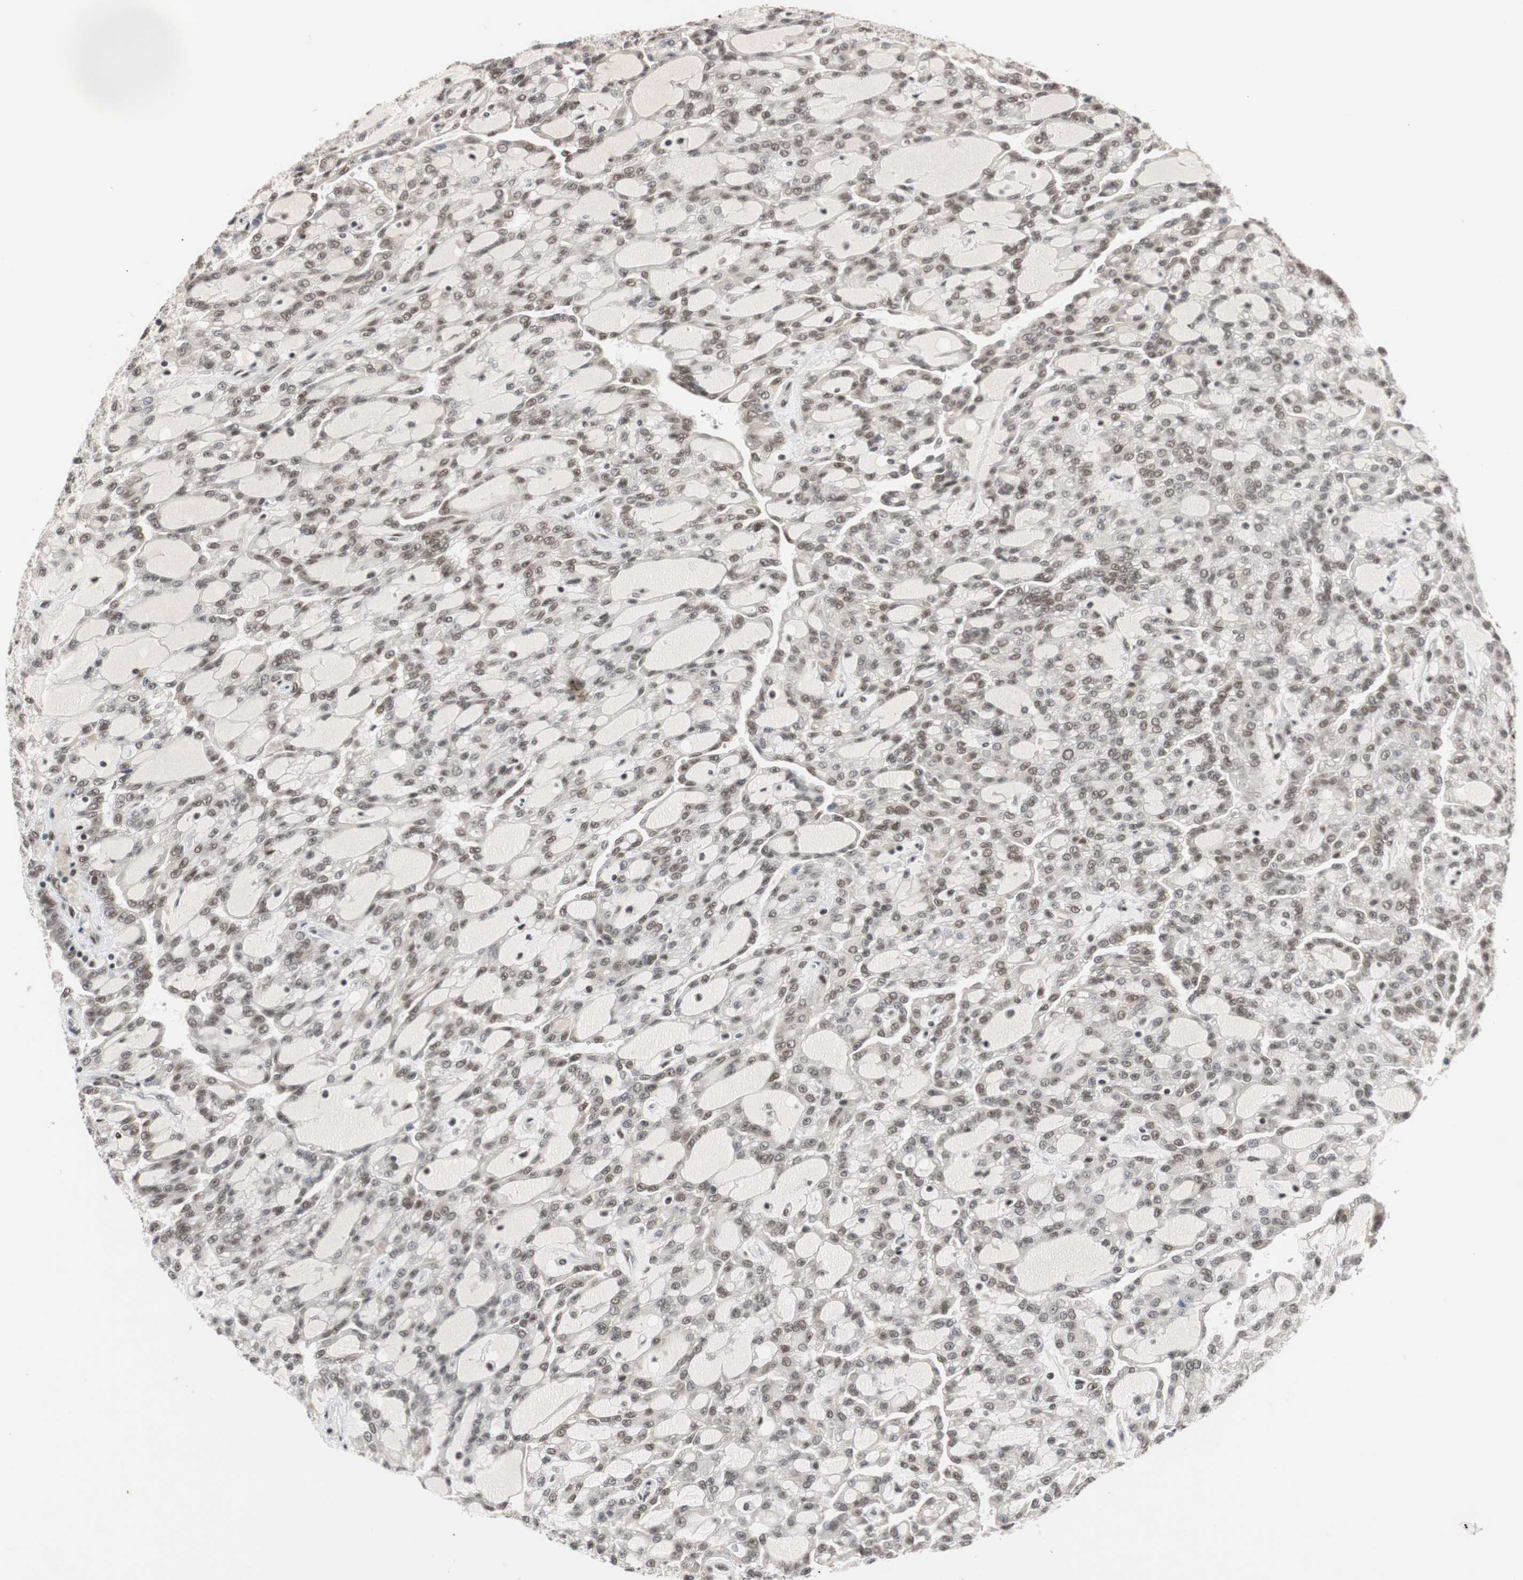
{"staining": {"intensity": "moderate", "quantity": ">75%", "location": "nuclear"}, "tissue": "renal cancer", "cell_type": "Tumor cells", "image_type": "cancer", "snomed": [{"axis": "morphology", "description": "Adenocarcinoma, NOS"}, {"axis": "topography", "description": "Kidney"}], "caption": "An image showing moderate nuclear expression in approximately >75% of tumor cells in renal cancer (adenocarcinoma), as visualized by brown immunohistochemical staining.", "gene": "CHAMP1", "patient": {"sex": "male", "age": 63}}